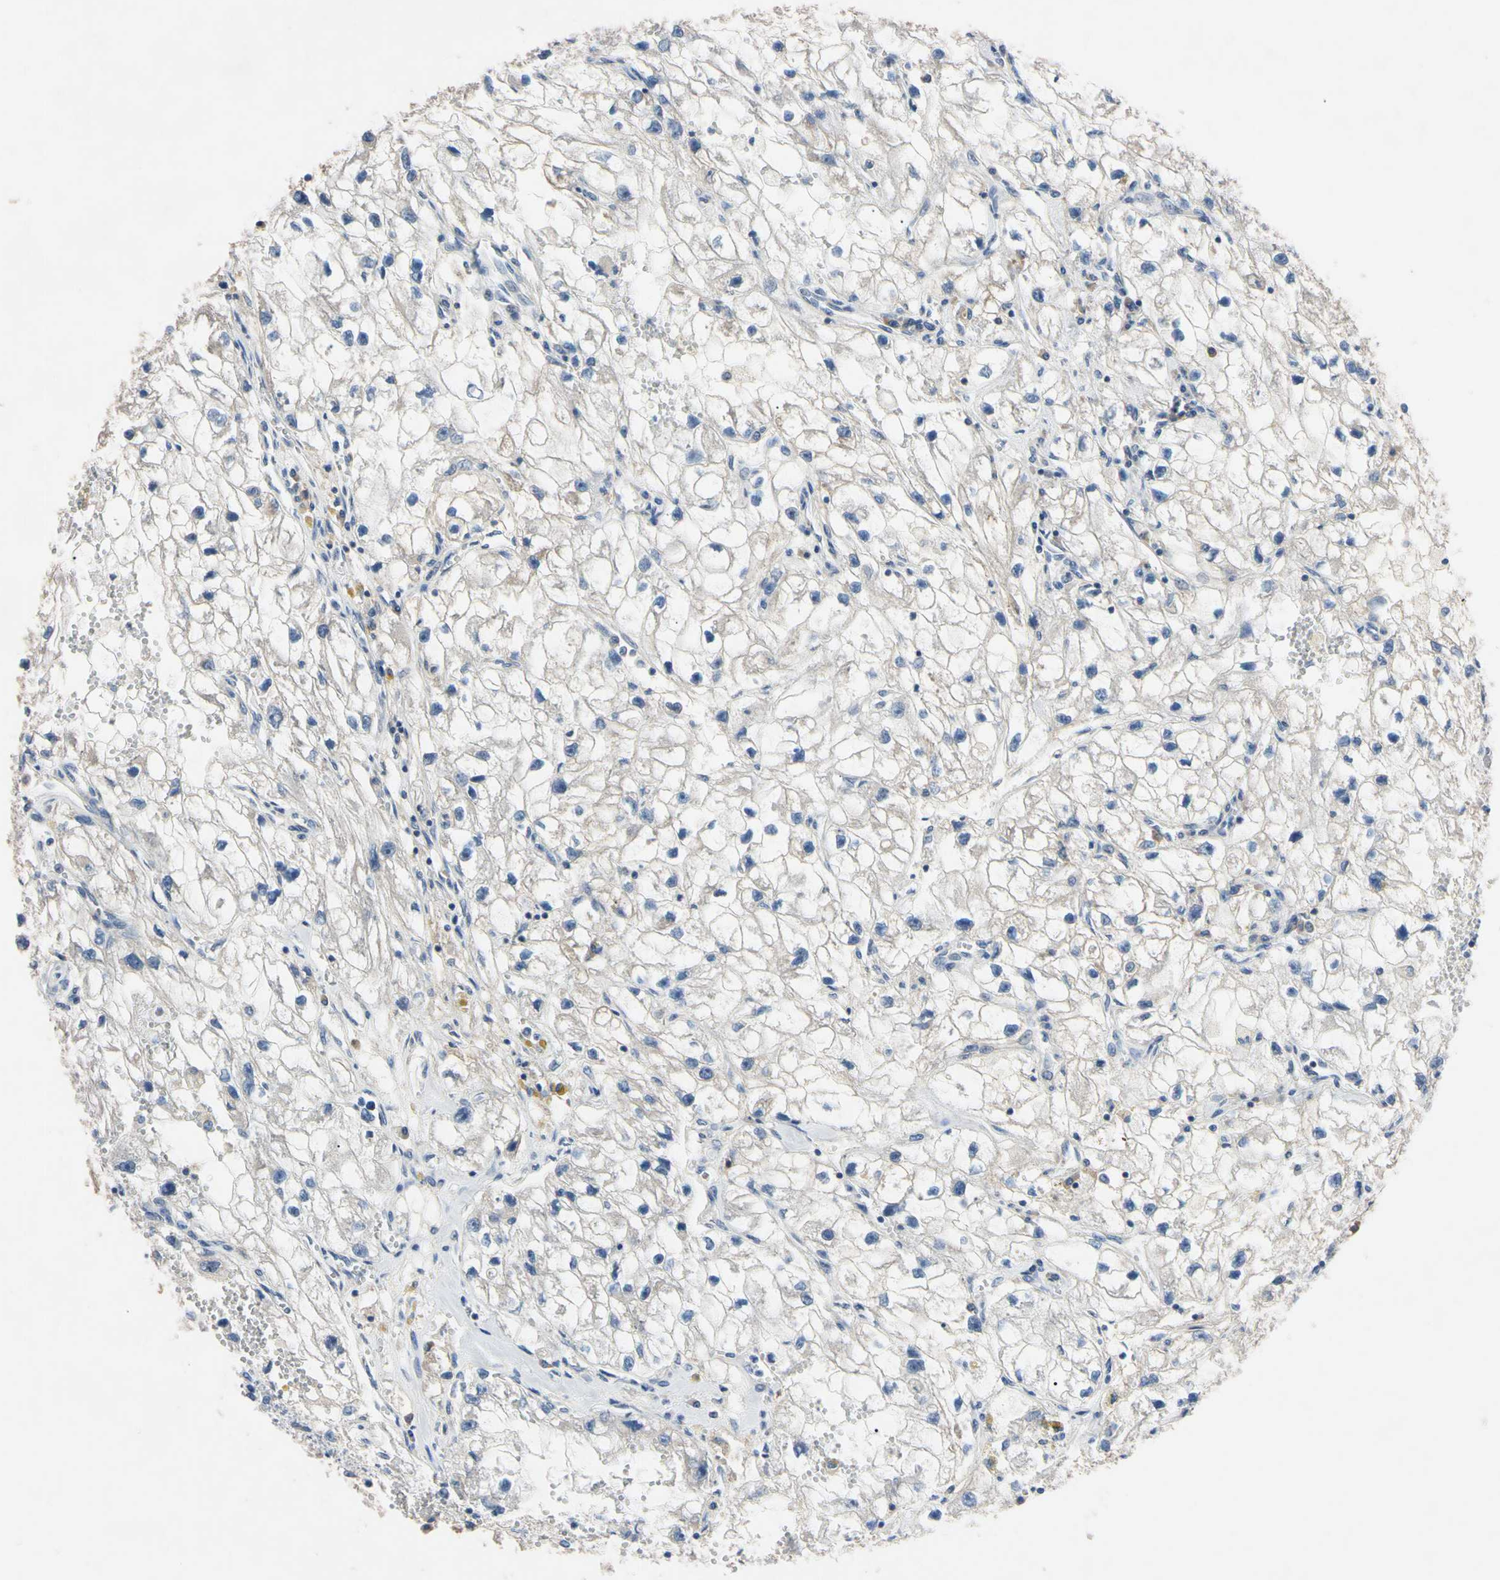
{"staining": {"intensity": "negative", "quantity": "none", "location": "none"}, "tissue": "renal cancer", "cell_type": "Tumor cells", "image_type": "cancer", "snomed": [{"axis": "morphology", "description": "Adenocarcinoma, NOS"}, {"axis": "topography", "description": "Kidney"}], "caption": "This histopathology image is of renal adenocarcinoma stained with immunohistochemistry (IHC) to label a protein in brown with the nuclei are counter-stained blue. There is no expression in tumor cells.", "gene": "PNKD", "patient": {"sex": "female", "age": 70}}